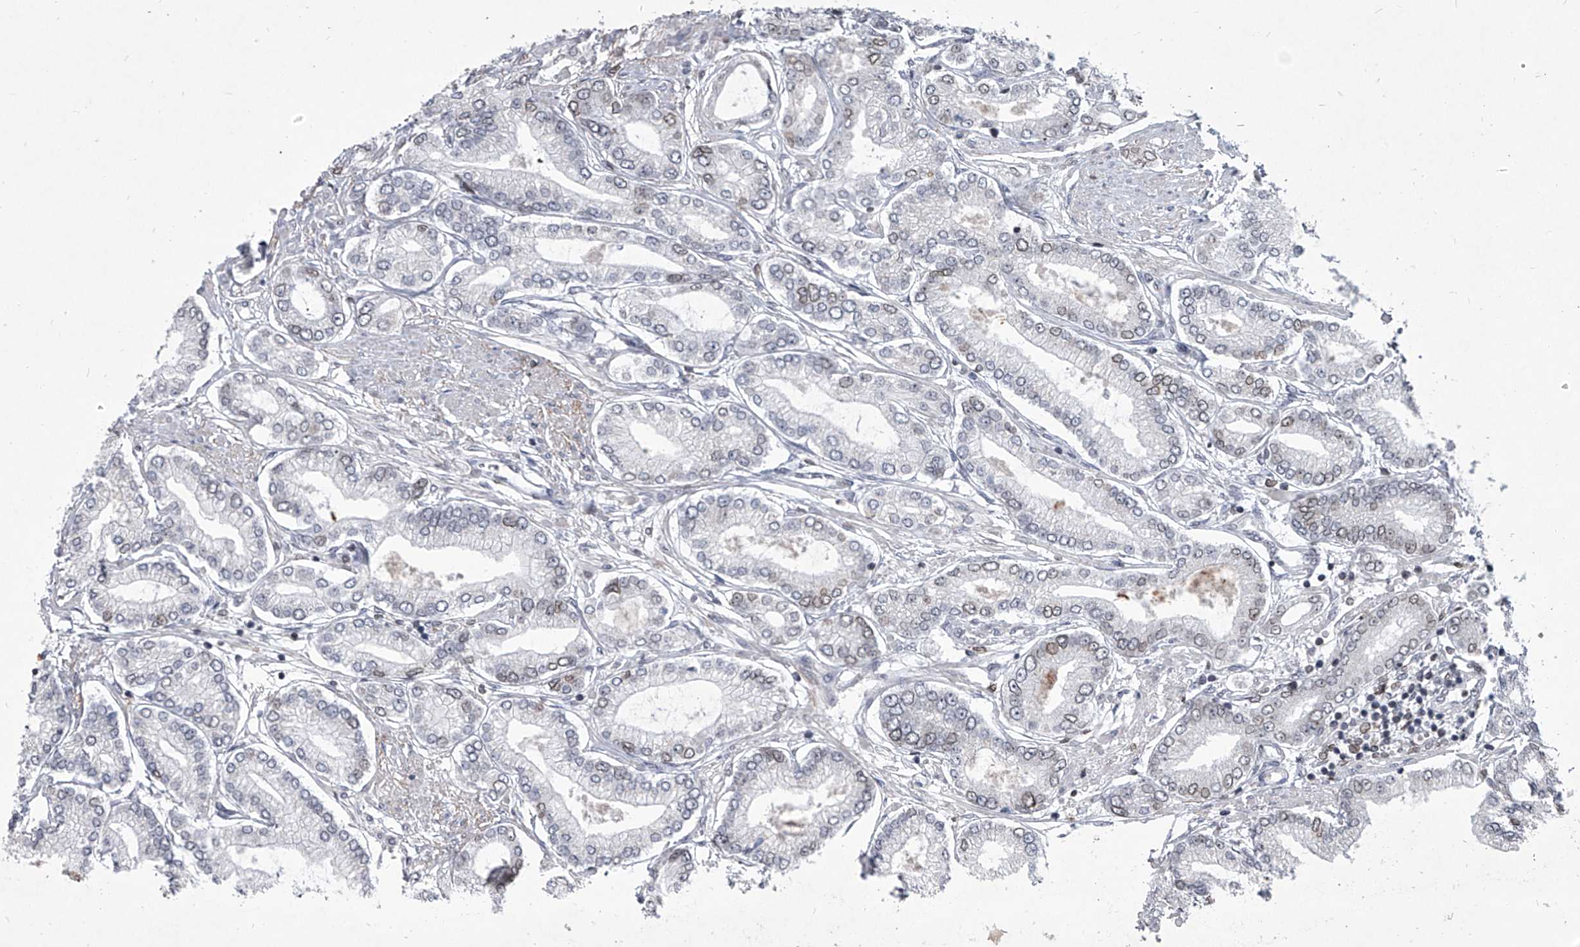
{"staining": {"intensity": "negative", "quantity": "none", "location": "none"}, "tissue": "prostate cancer", "cell_type": "Tumor cells", "image_type": "cancer", "snomed": [{"axis": "morphology", "description": "Adenocarcinoma, Low grade"}, {"axis": "topography", "description": "Prostate"}], "caption": "This is an immunohistochemistry image of adenocarcinoma (low-grade) (prostate). There is no staining in tumor cells.", "gene": "PPIL4", "patient": {"sex": "male", "age": 63}}